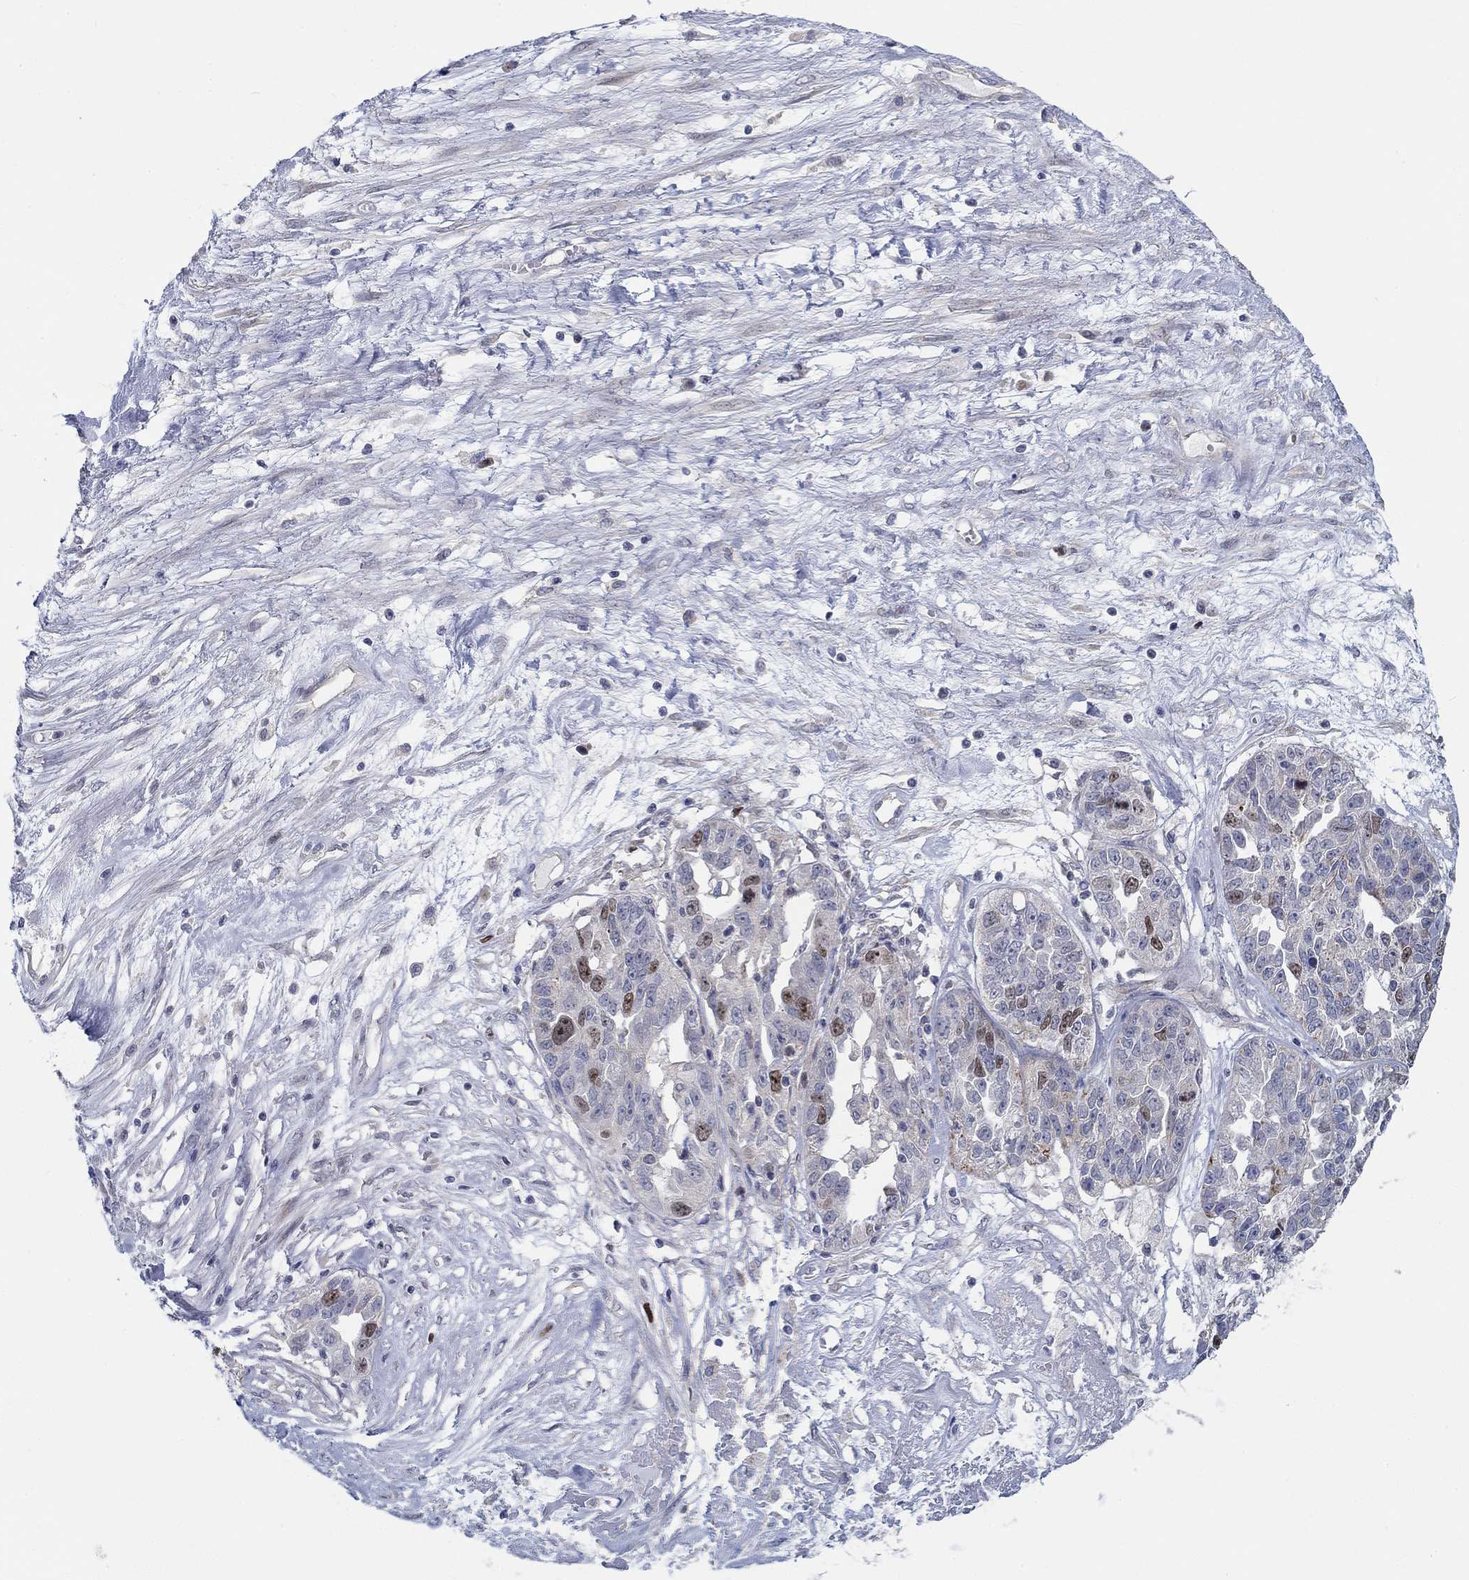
{"staining": {"intensity": "strong", "quantity": "<25%", "location": "nuclear"}, "tissue": "ovarian cancer", "cell_type": "Tumor cells", "image_type": "cancer", "snomed": [{"axis": "morphology", "description": "Cystadenocarcinoma, serous, NOS"}, {"axis": "topography", "description": "Ovary"}], "caption": "Human ovarian serous cystadenocarcinoma stained for a protein (brown) exhibits strong nuclear positive staining in about <25% of tumor cells.", "gene": "PRC1", "patient": {"sex": "female", "age": 87}}